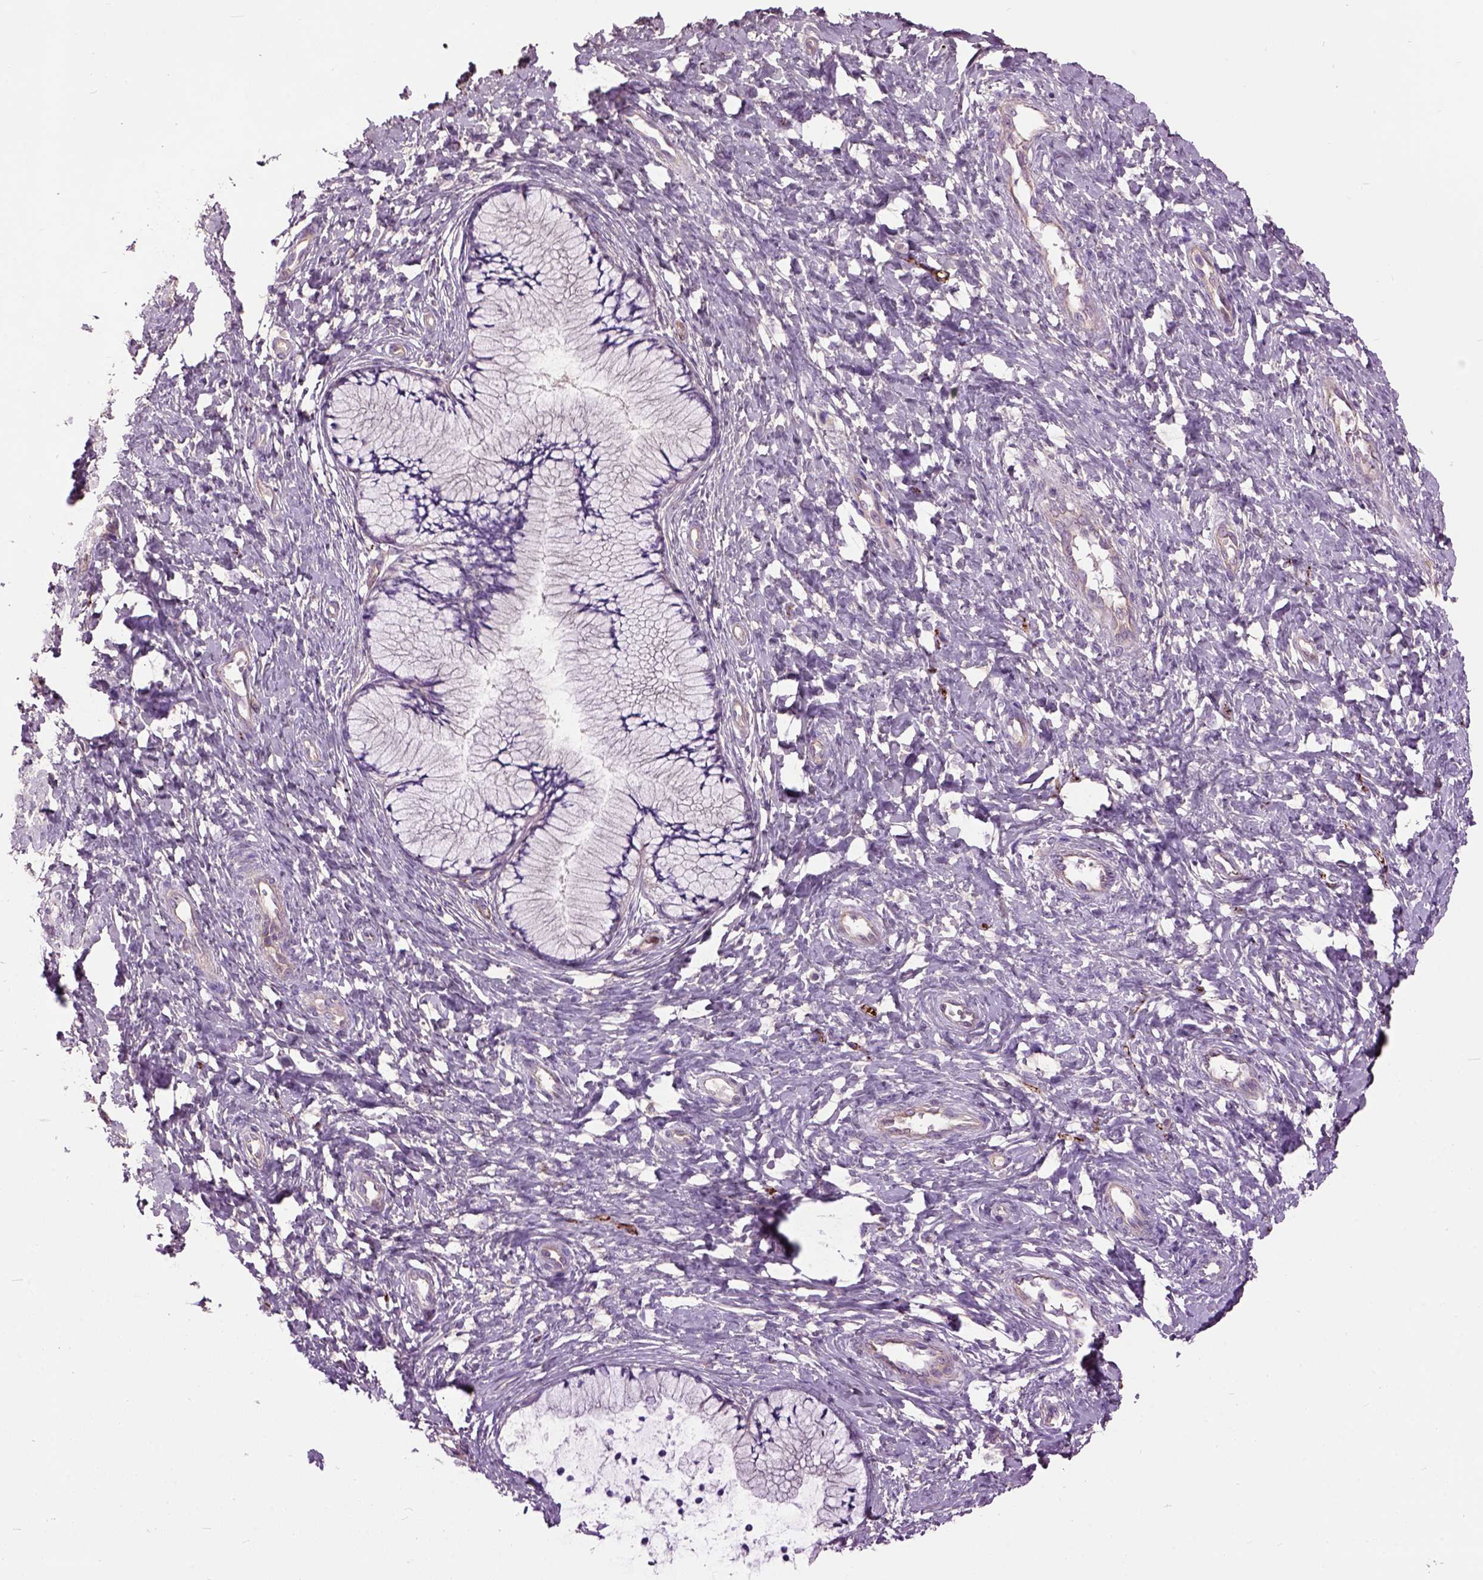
{"staining": {"intensity": "negative", "quantity": "none", "location": "none"}, "tissue": "cervix", "cell_type": "Glandular cells", "image_type": "normal", "snomed": [{"axis": "morphology", "description": "Normal tissue, NOS"}, {"axis": "topography", "description": "Cervix"}], "caption": "This is a photomicrograph of immunohistochemistry (IHC) staining of benign cervix, which shows no expression in glandular cells.", "gene": "MAPT", "patient": {"sex": "female", "age": 37}}